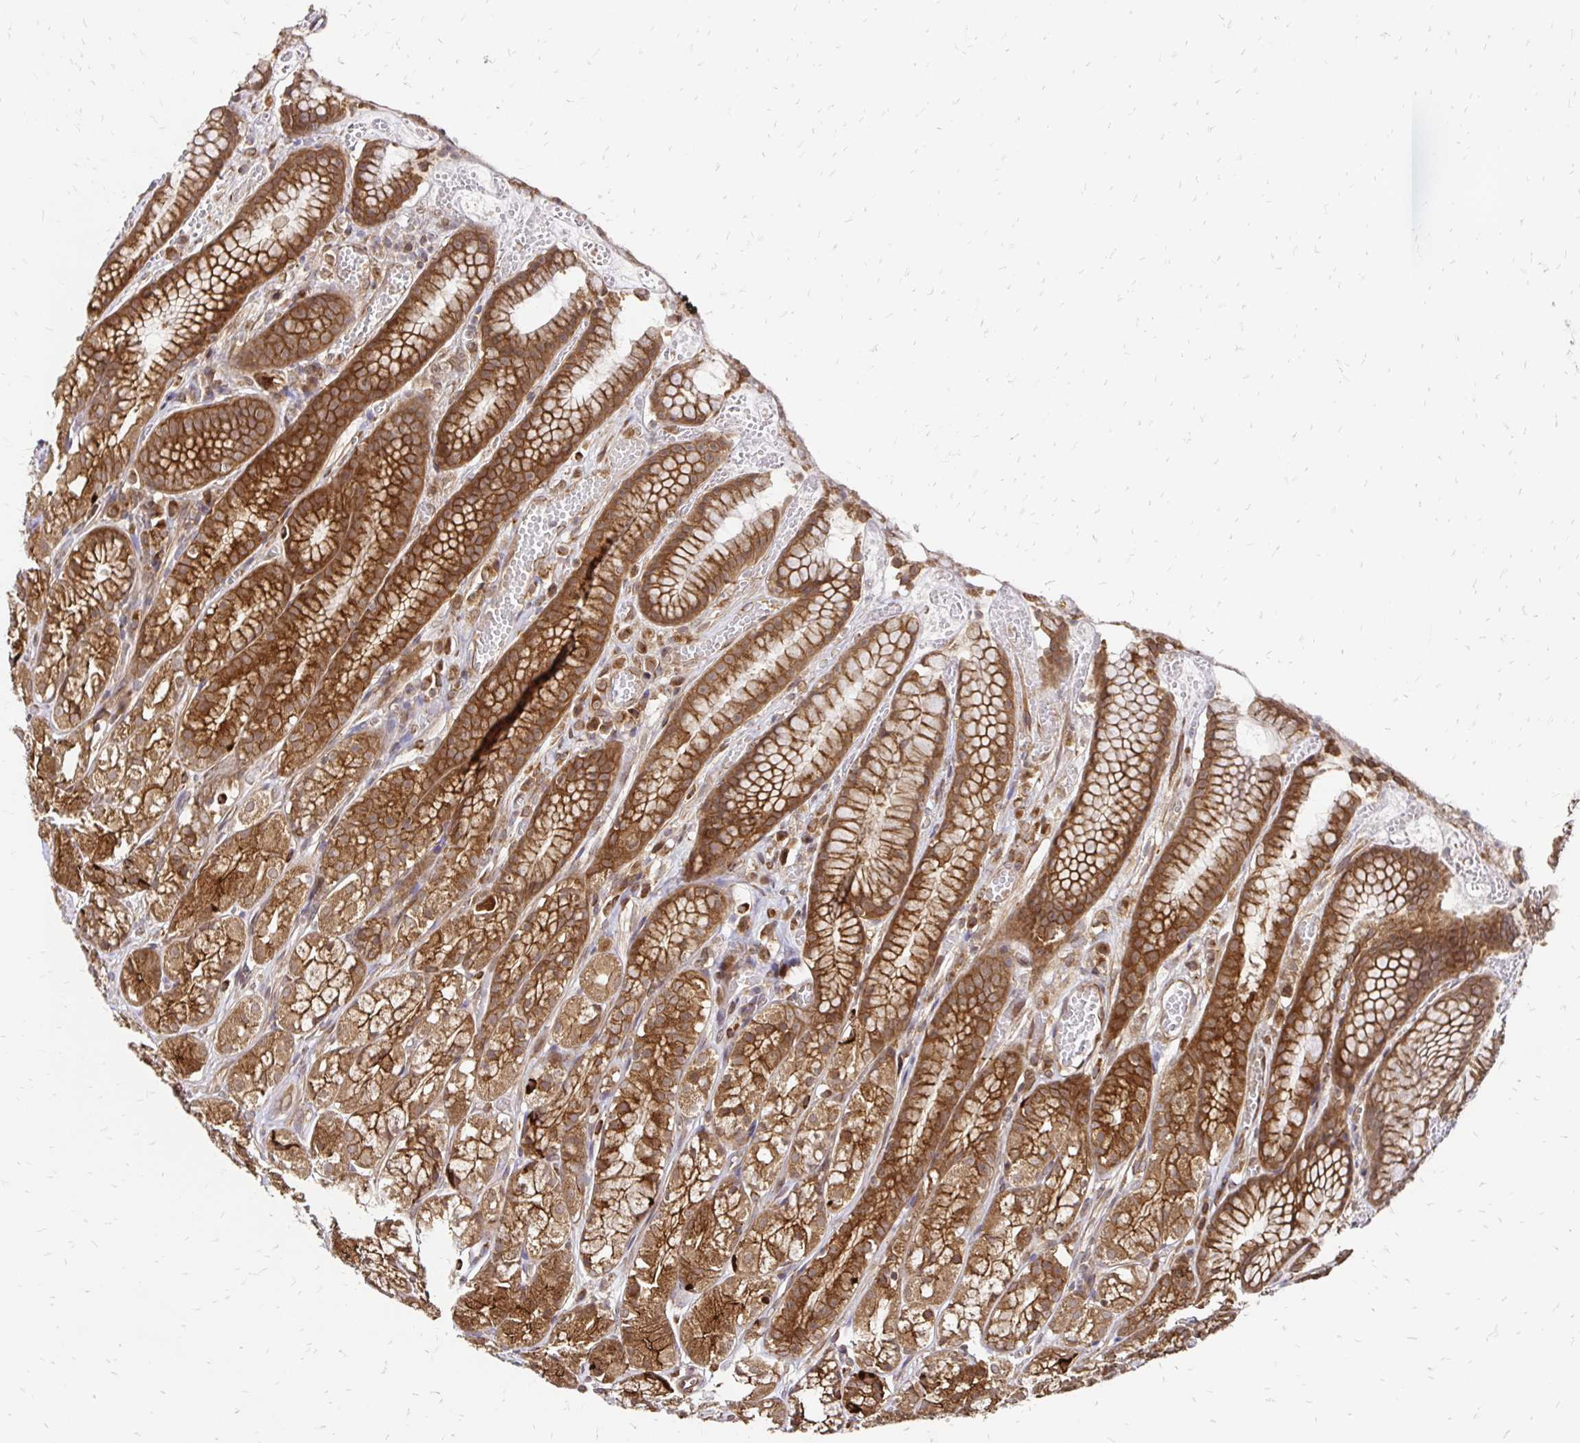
{"staining": {"intensity": "strong", "quantity": ">75%", "location": "cytoplasmic/membranous"}, "tissue": "stomach", "cell_type": "Glandular cells", "image_type": "normal", "snomed": [{"axis": "morphology", "description": "Normal tissue, NOS"}, {"axis": "topography", "description": "Smooth muscle"}, {"axis": "topography", "description": "Stomach"}], "caption": "A high-resolution micrograph shows immunohistochemistry staining of unremarkable stomach, which exhibits strong cytoplasmic/membranous expression in approximately >75% of glandular cells. The staining is performed using DAB (3,3'-diaminobenzidine) brown chromogen to label protein expression. The nuclei are counter-stained blue using hematoxylin.", "gene": "ZW10", "patient": {"sex": "male", "age": 70}}